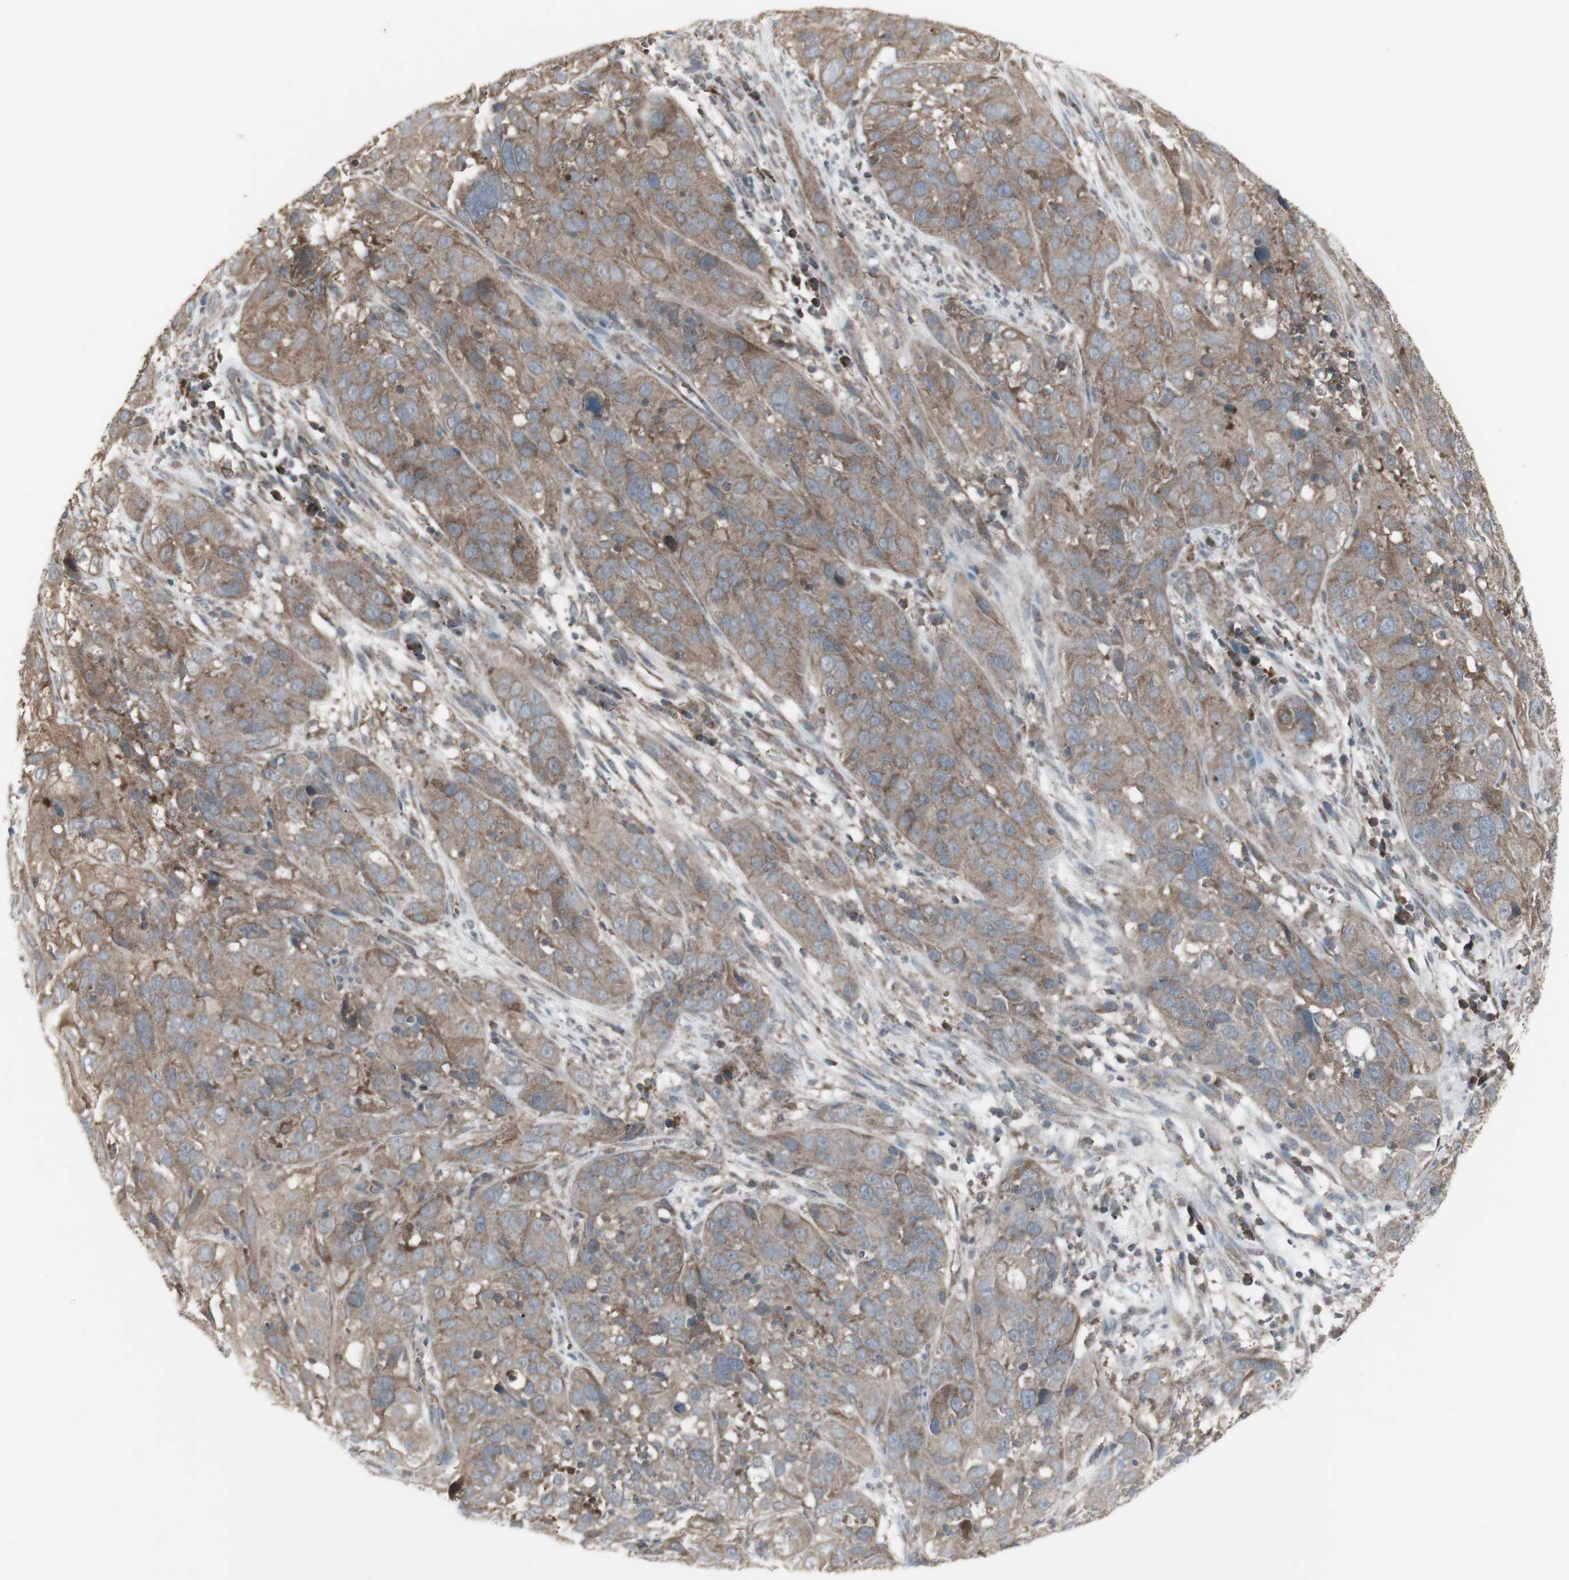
{"staining": {"intensity": "weak", "quantity": ">75%", "location": "cytoplasmic/membranous"}, "tissue": "cervical cancer", "cell_type": "Tumor cells", "image_type": "cancer", "snomed": [{"axis": "morphology", "description": "Squamous cell carcinoma, NOS"}, {"axis": "topography", "description": "Cervix"}], "caption": "Approximately >75% of tumor cells in cervical cancer reveal weak cytoplasmic/membranous protein staining as visualized by brown immunohistochemical staining.", "gene": "SHC1", "patient": {"sex": "female", "age": 32}}